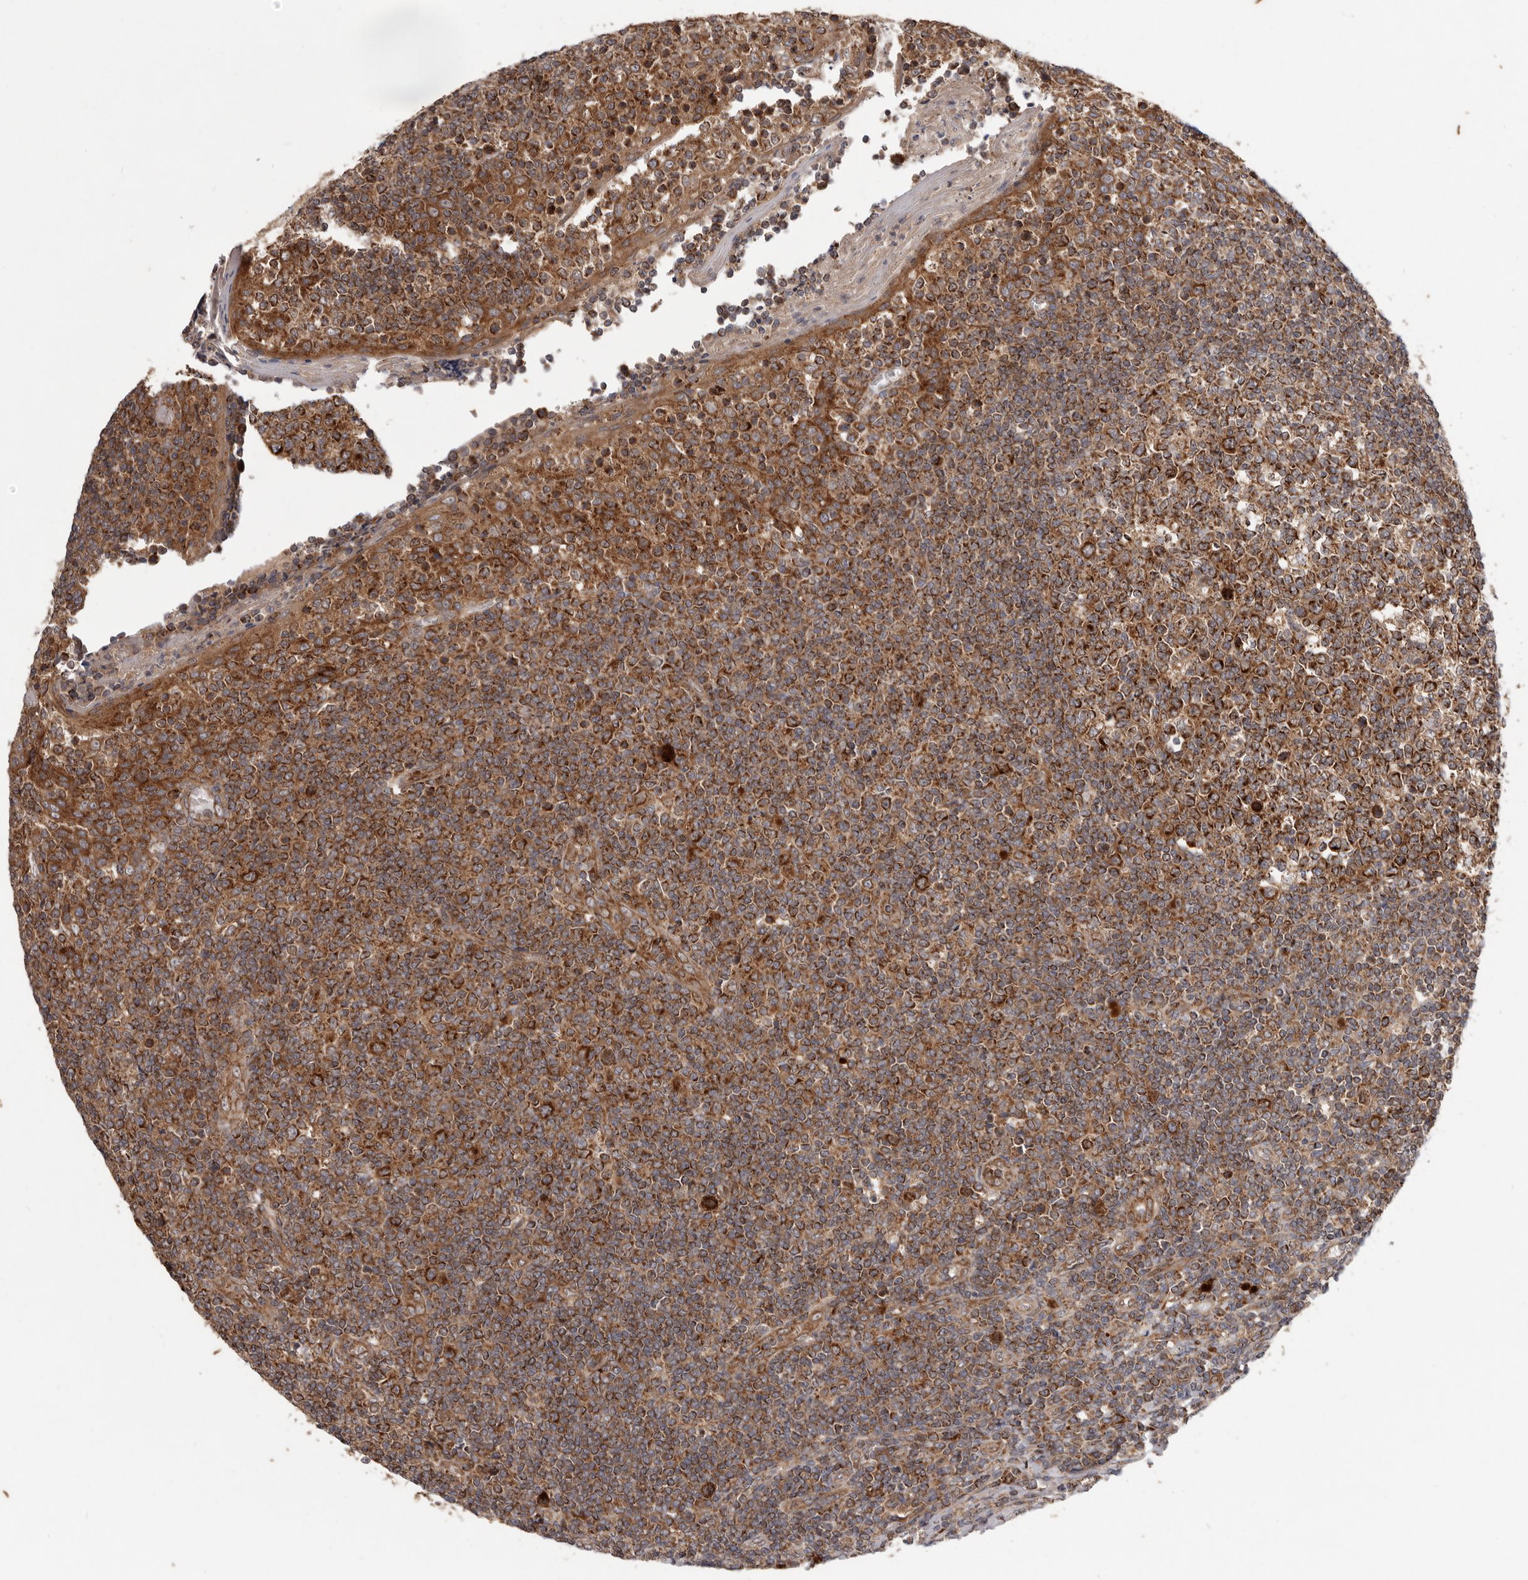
{"staining": {"intensity": "strong", "quantity": ">75%", "location": "cytoplasmic/membranous"}, "tissue": "tonsil", "cell_type": "Germinal center cells", "image_type": "normal", "snomed": [{"axis": "morphology", "description": "Normal tissue, NOS"}, {"axis": "topography", "description": "Tonsil"}], "caption": "Brown immunohistochemical staining in unremarkable tonsil exhibits strong cytoplasmic/membranous staining in approximately >75% of germinal center cells.", "gene": "MRPS10", "patient": {"sex": "female", "age": 19}}